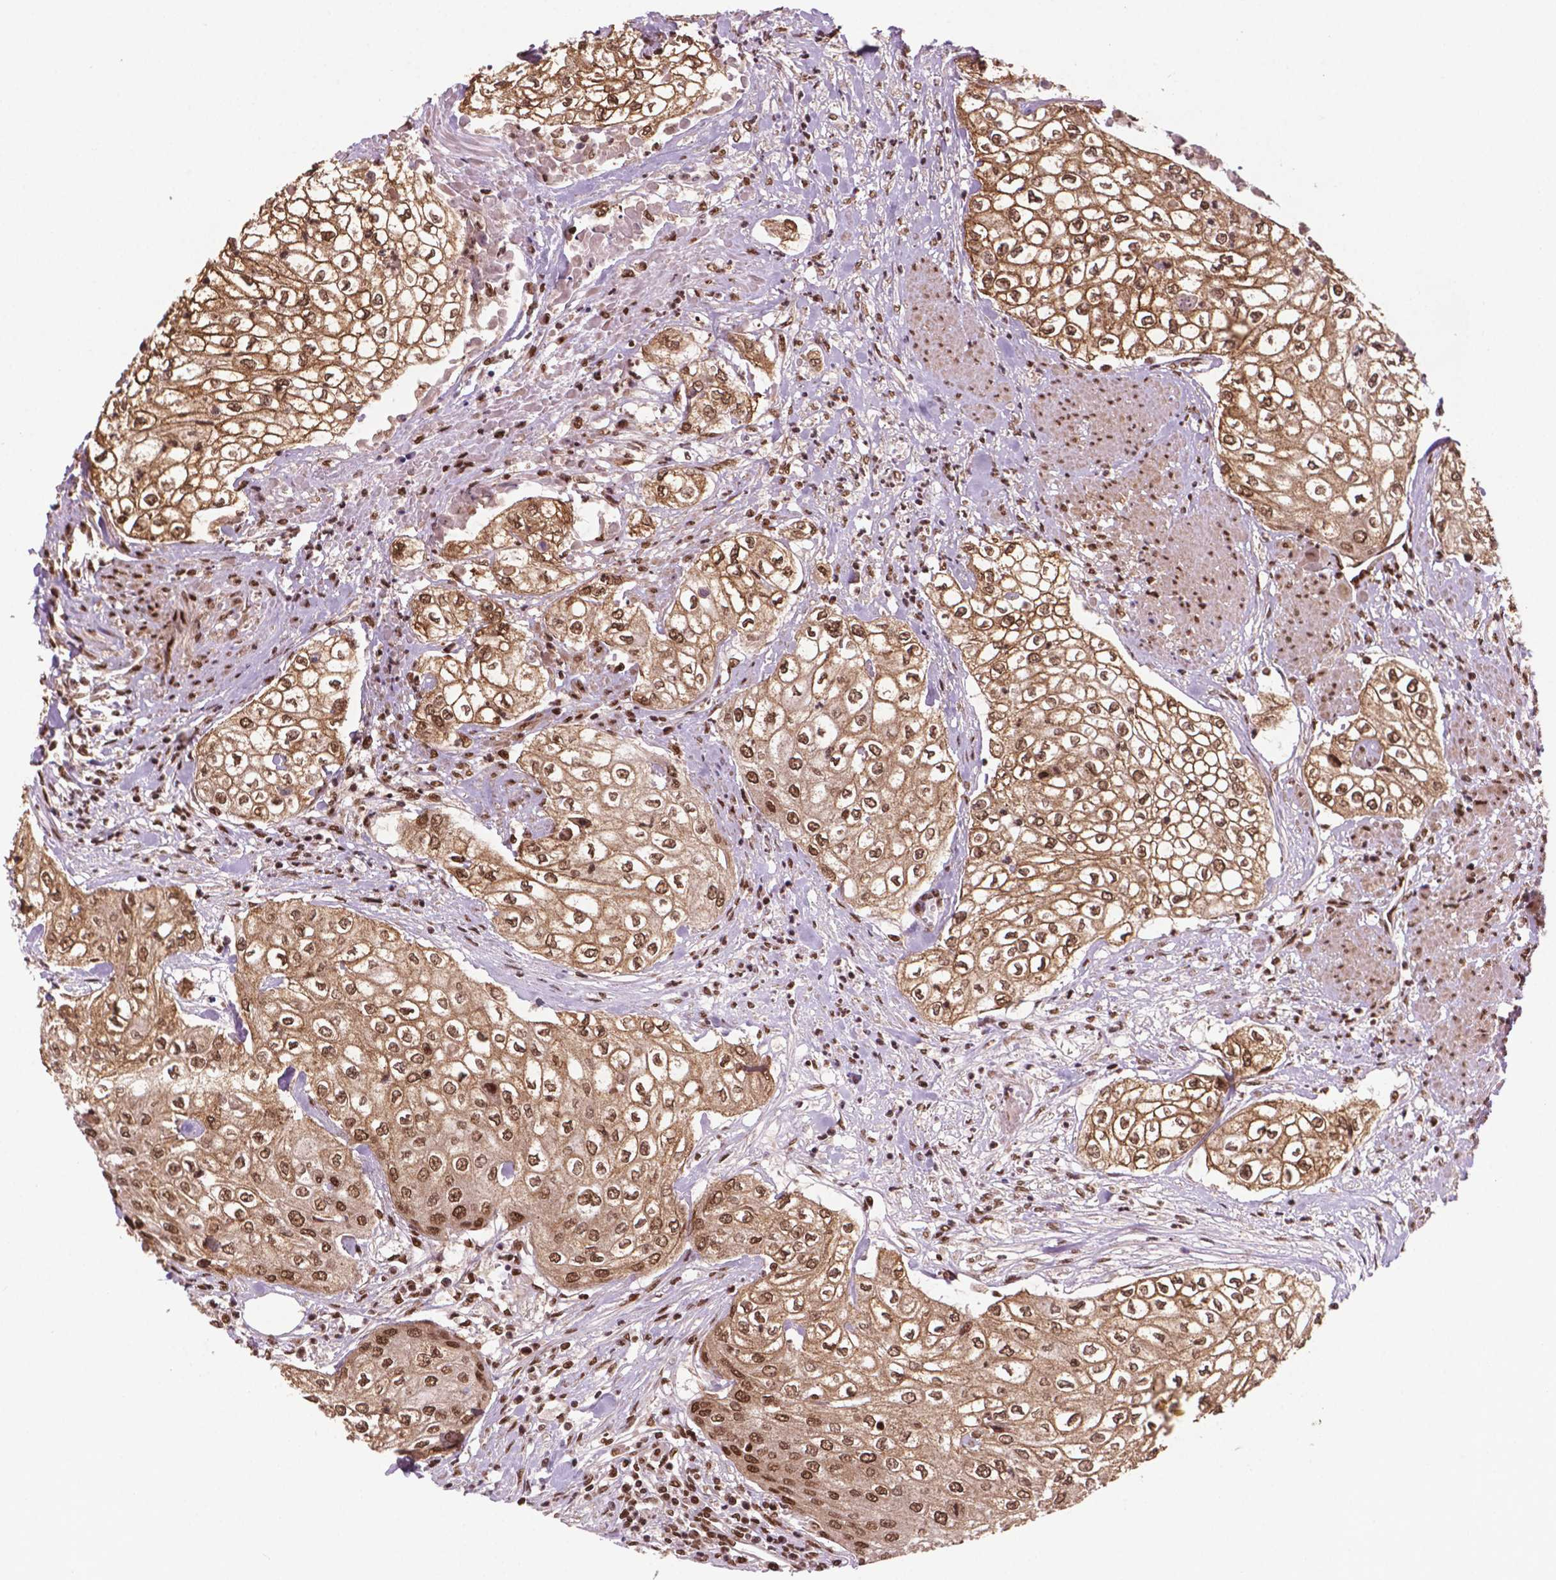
{"staining": {"intensity": "moderate", "quantity": ">75%", "location": "cytoplasmic/membranous,nuclear"}, "tissue": "urothelial cancer", "cell_type": "Tumor cells", "image_type": "cancer", "snomed": [{"axis": "morphology", "description": "Urothelial carcinoma, High grade"}, {"axis": "topography", "description": "Urinary bladder"}], "caption": "High-grade urothelial carcinoma stained for a protein (brown) displays moderate cytoplasmic/membranous and nuclear positive expression in approximately >75% of tumor cells.", "gene": "SIRT6", "patient": {"sex": "male", "age": 62}}